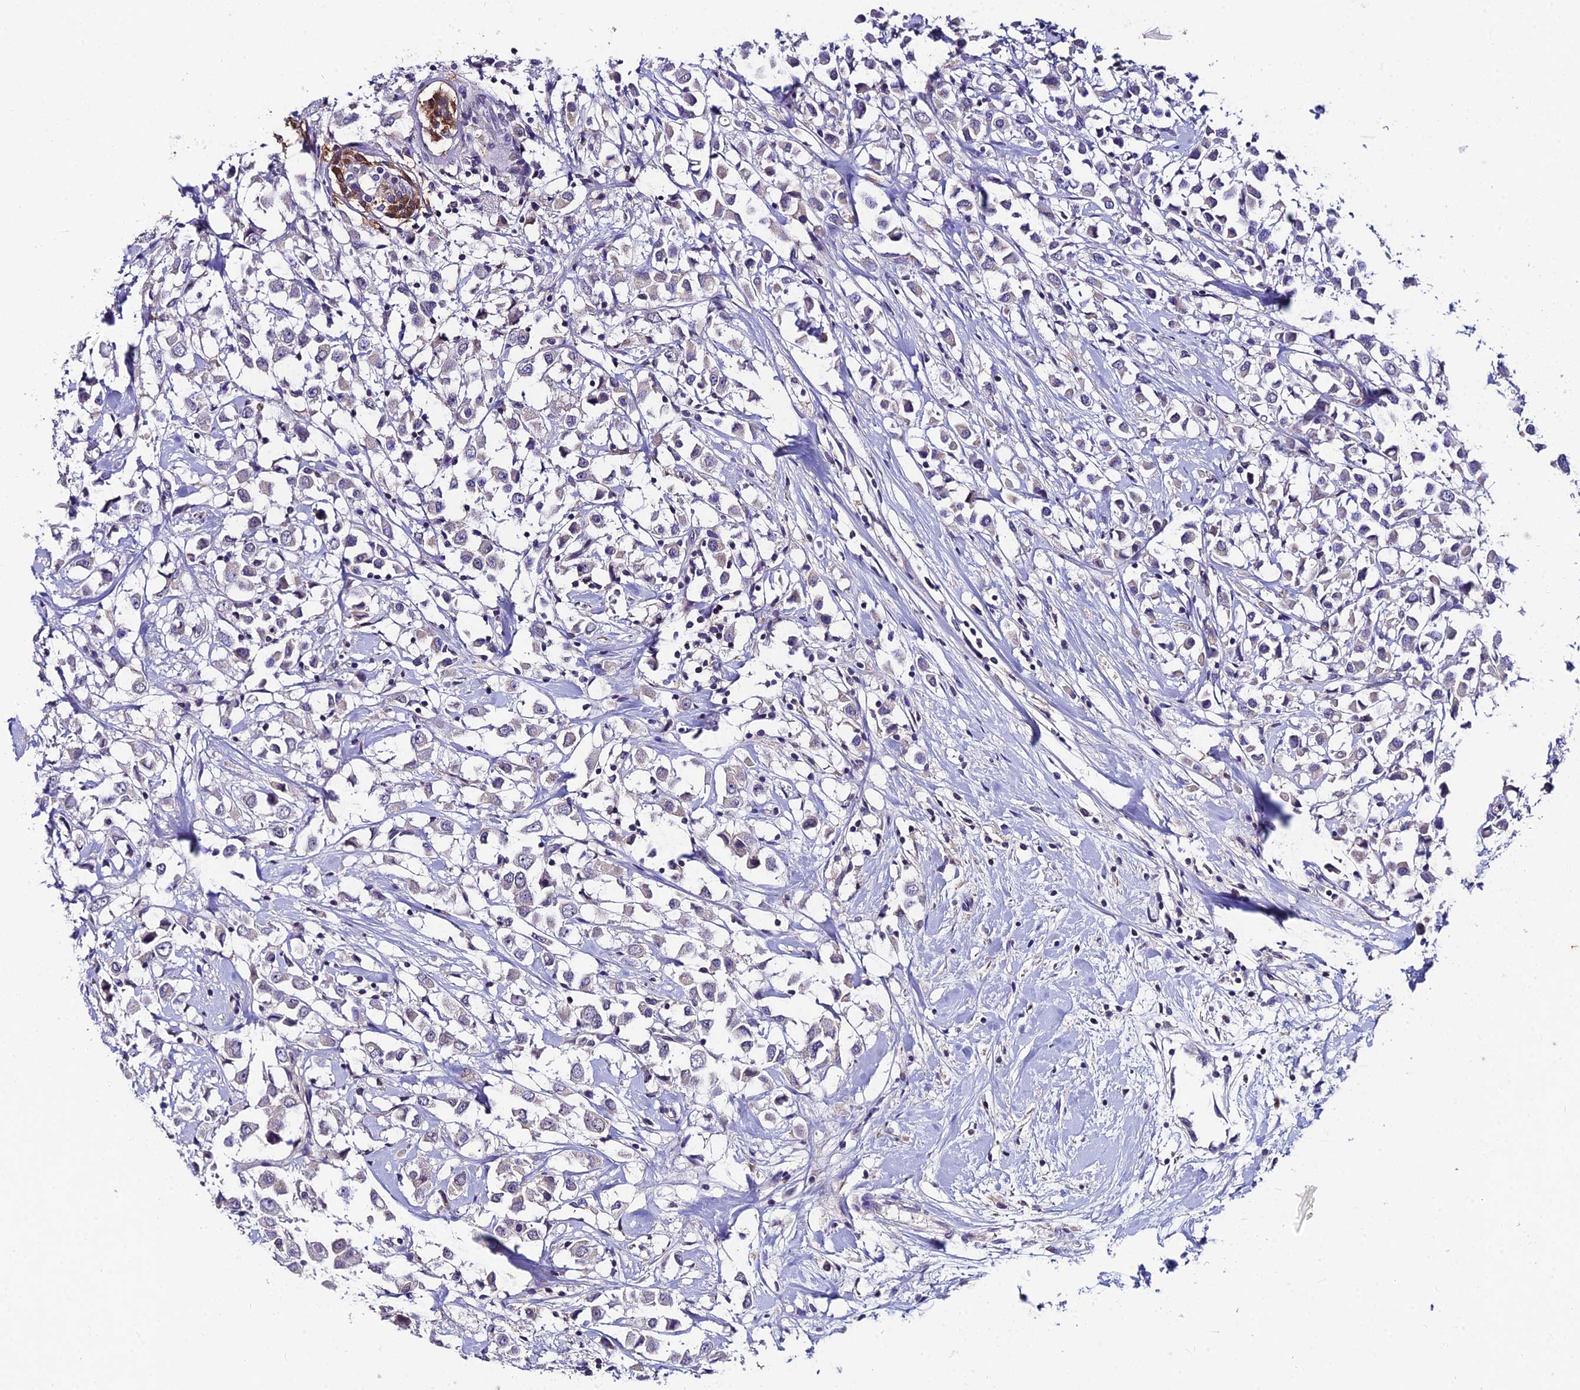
{"staining": {"intensity": "weak", "quantity": "<25%", "location": "cytoplasmic/membranous"}, "tissue": "breast cancer", "cell_type": "Tumor cells", "image_type": "cancer", "snomed": [{"axis": "morphology", "description": "Duct carcinoma"}, {"axis": "topography", "description": "Breast"}], "caption": "This histopathology image is of breast cancer (invasive ductal carcinoma) stained with IHC to label a protein in brown with the nuclei are counter-stained blue. There is no positivity in tumor cells.", "gene": "LGALS7", "patient": {"sex": "female", "age": 61}}